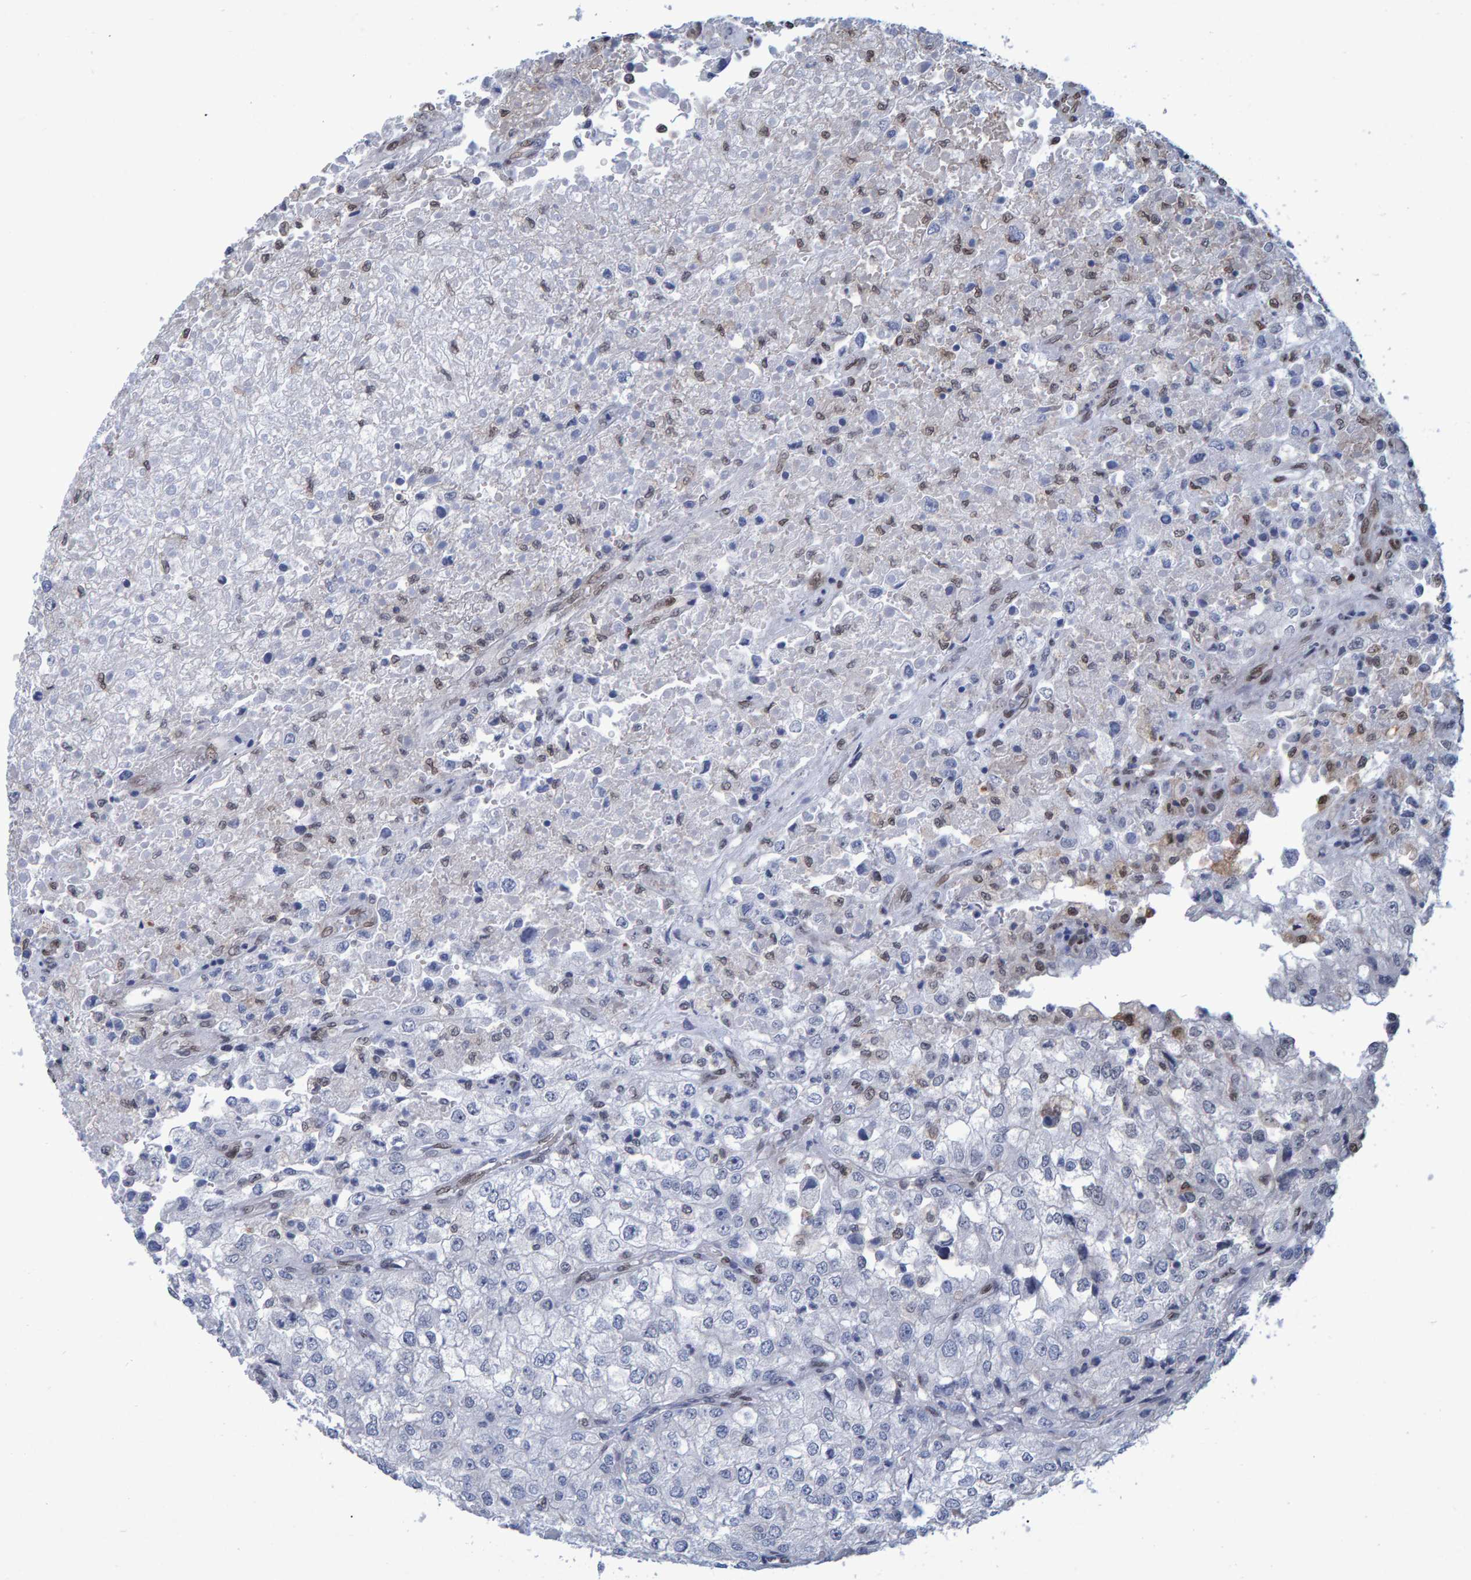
{"staining": {"intensity": "negative", "quantity": "none", "location": "none"}, "tissue": "renal cancer", "cell_type": "Tumor cells", "image_type": "cancer", "snomed": [{"axis": "morphology", "description": "Adenocarcinoma, NOS"}, {"axis": "topography", "description": "Kidney"}], "caption": "Tumor cells are negative for brown protein staining in renal cancer (adenocarcinoma).", "gene": "QKI", "patient": {"sex": "female", "age": 54}}